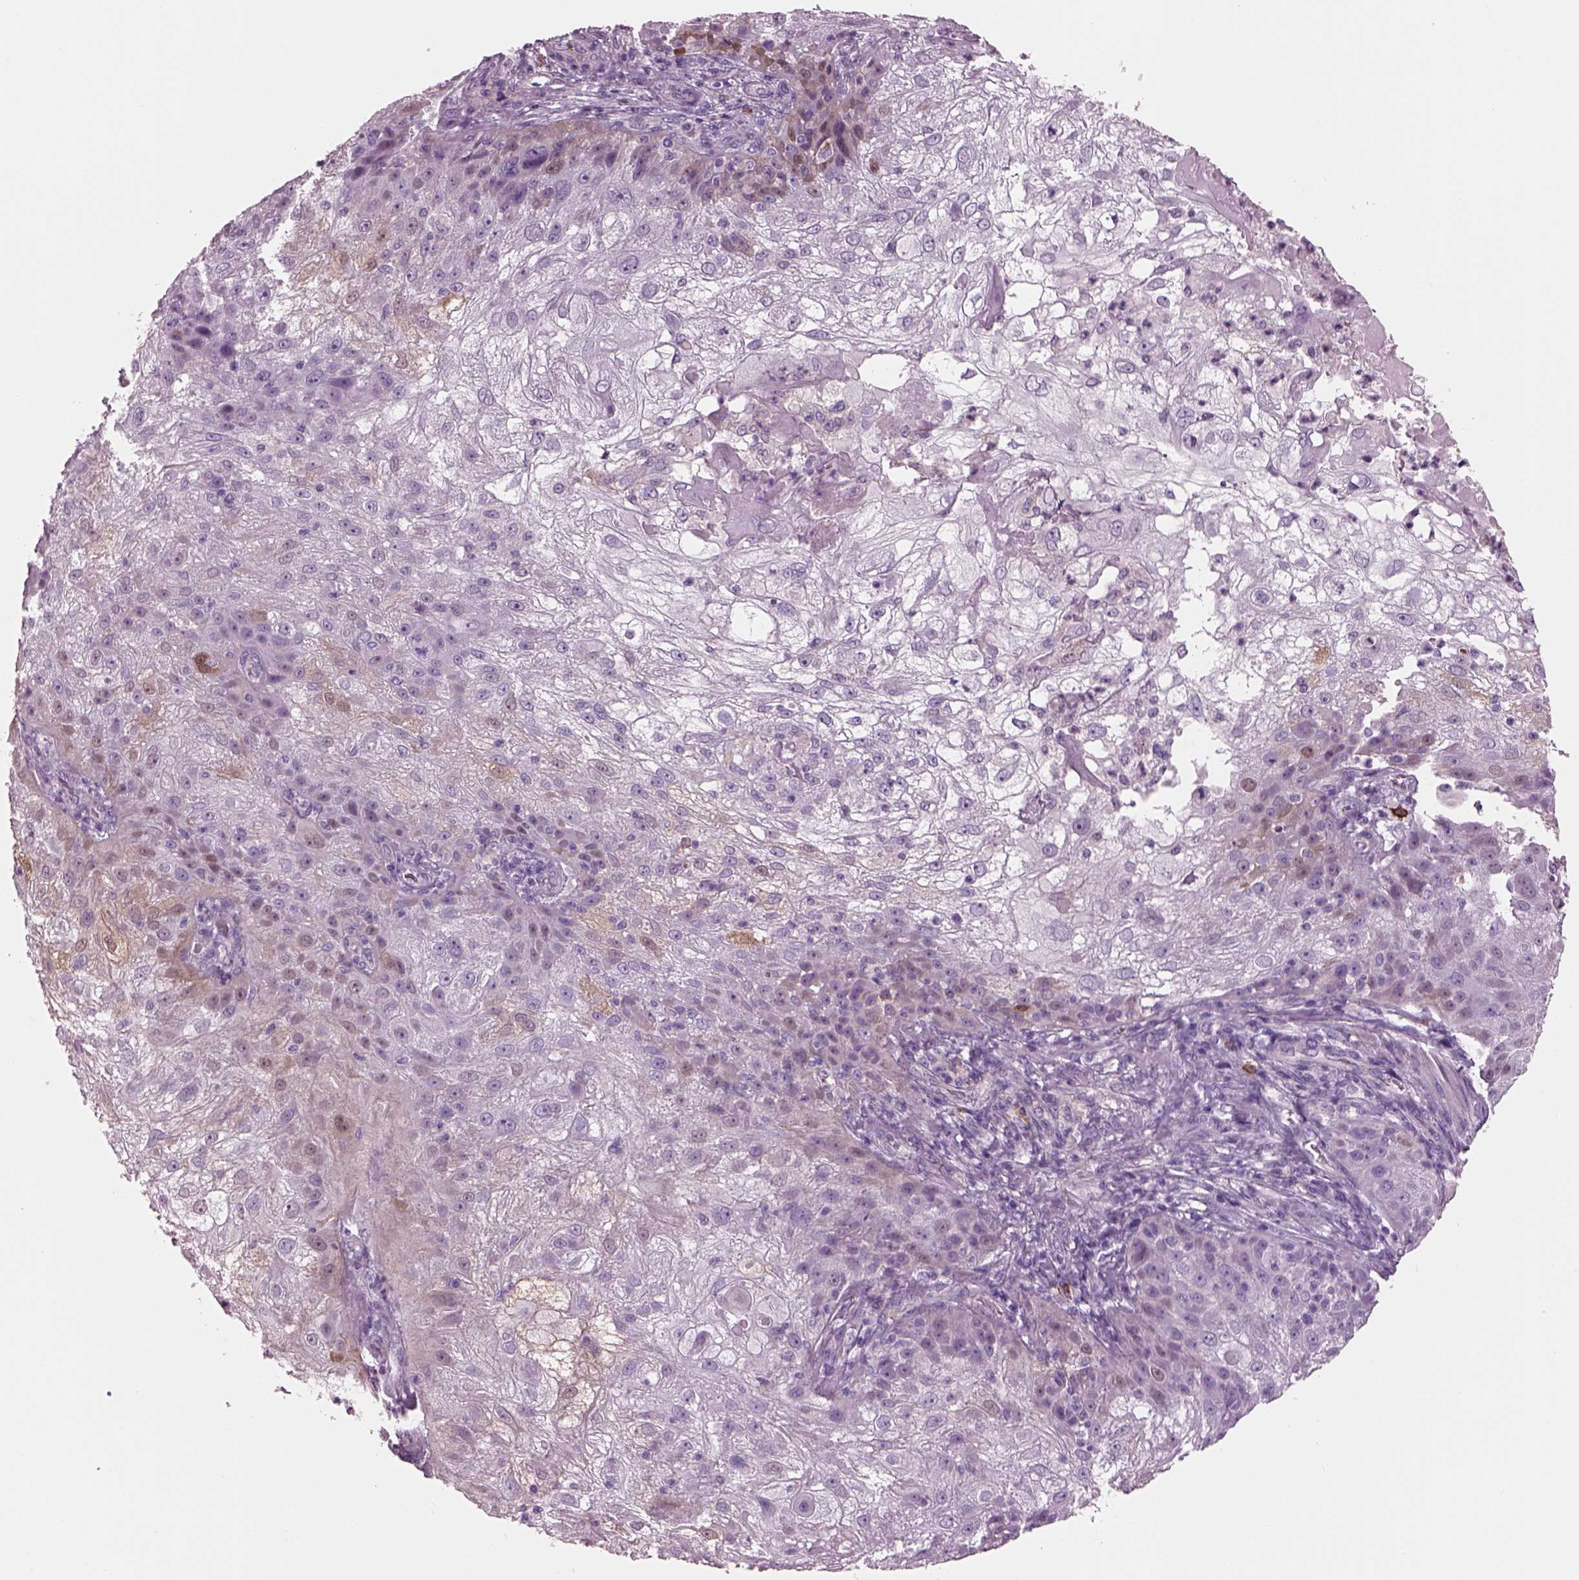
{"staining": {"intensity": "negative", "quantity": "none", "location": "none"}, "tissue": "skin cancer", "cell_type": "Tumor cells", "image_type": "cancer", "snomed": [{"axis": "morphology", "description": "Normal tissue, NOS"}, {"axis": "morphology", "description": "Squamous cell carcinoma, NOS"}, {"axis": "topography", "description": "Skin"}], "caption": "Immunohistochemistry photomicrograph of neoplastic tissue: skin cancer stained with DAB exhibits no significant protein expression in tumor cells. (DAB immunohistochemistry (IHC), high magnification).", "gene": "ADGRG5", "patient": {"sex": "female", "age": 83}}